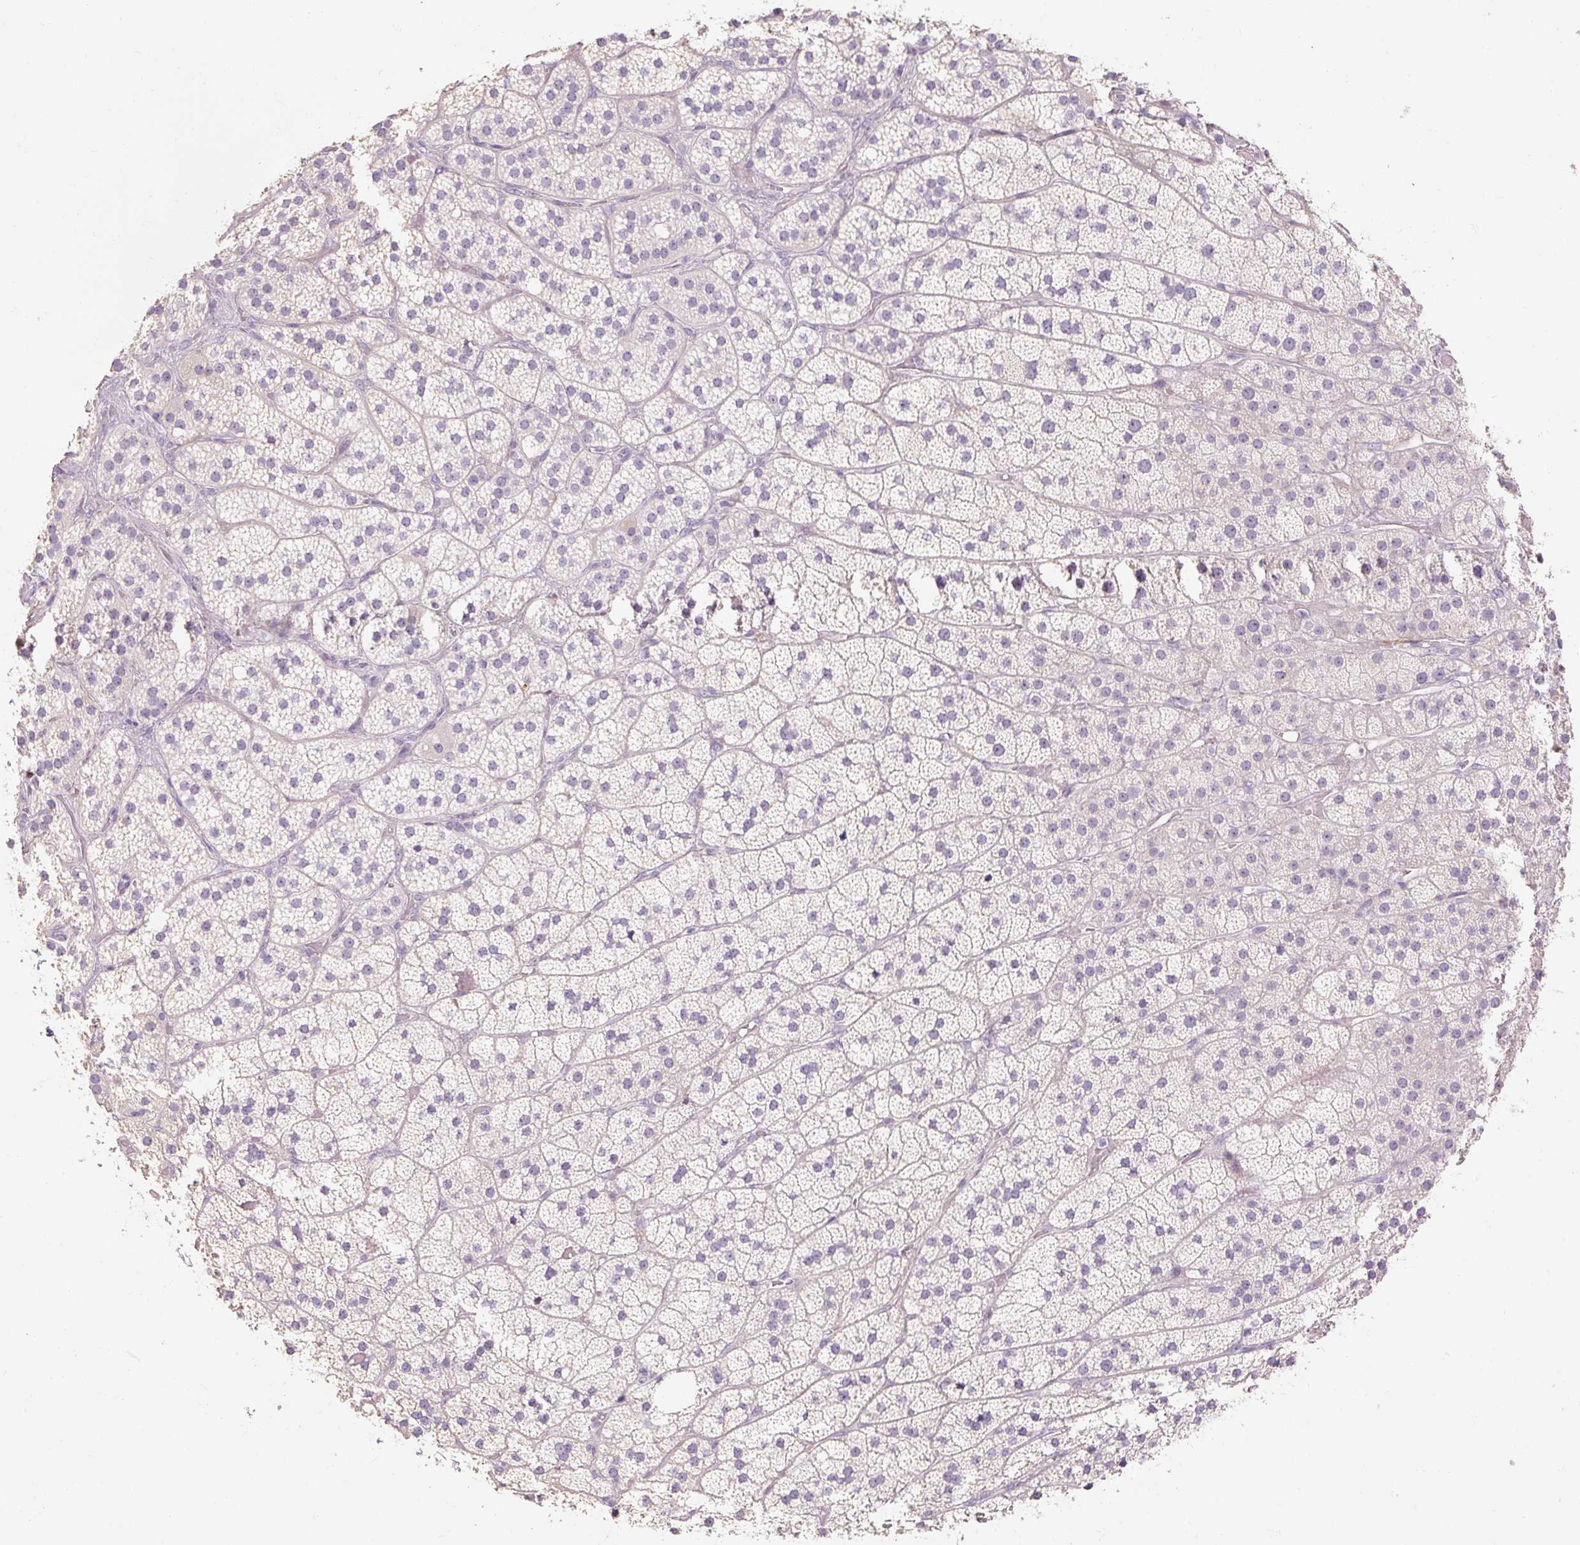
{"staining": {"intensity": "negative", "quantity": "none", "location": "none"}, "tissue": "adrenal gland", "cell_type": "Glandular cells", "image_type": "normal", "snomed": [{"axis": "morphology", "description": "Normal tissue, NOS"}, {"axis": "topography", "description": "Adrenal gland"}], "caption": "Protein analysis of normal adrenal gland exhibits no significant positivity in glandular cells. Brightfield microscopy of IHC stained with DAB (3,3'-diaminobenzidine) (brown) and hematoxylin (blue), captured at high magnification.", "gene": "NFE2L3", "patient": {"sex": "male", "age": 57}}